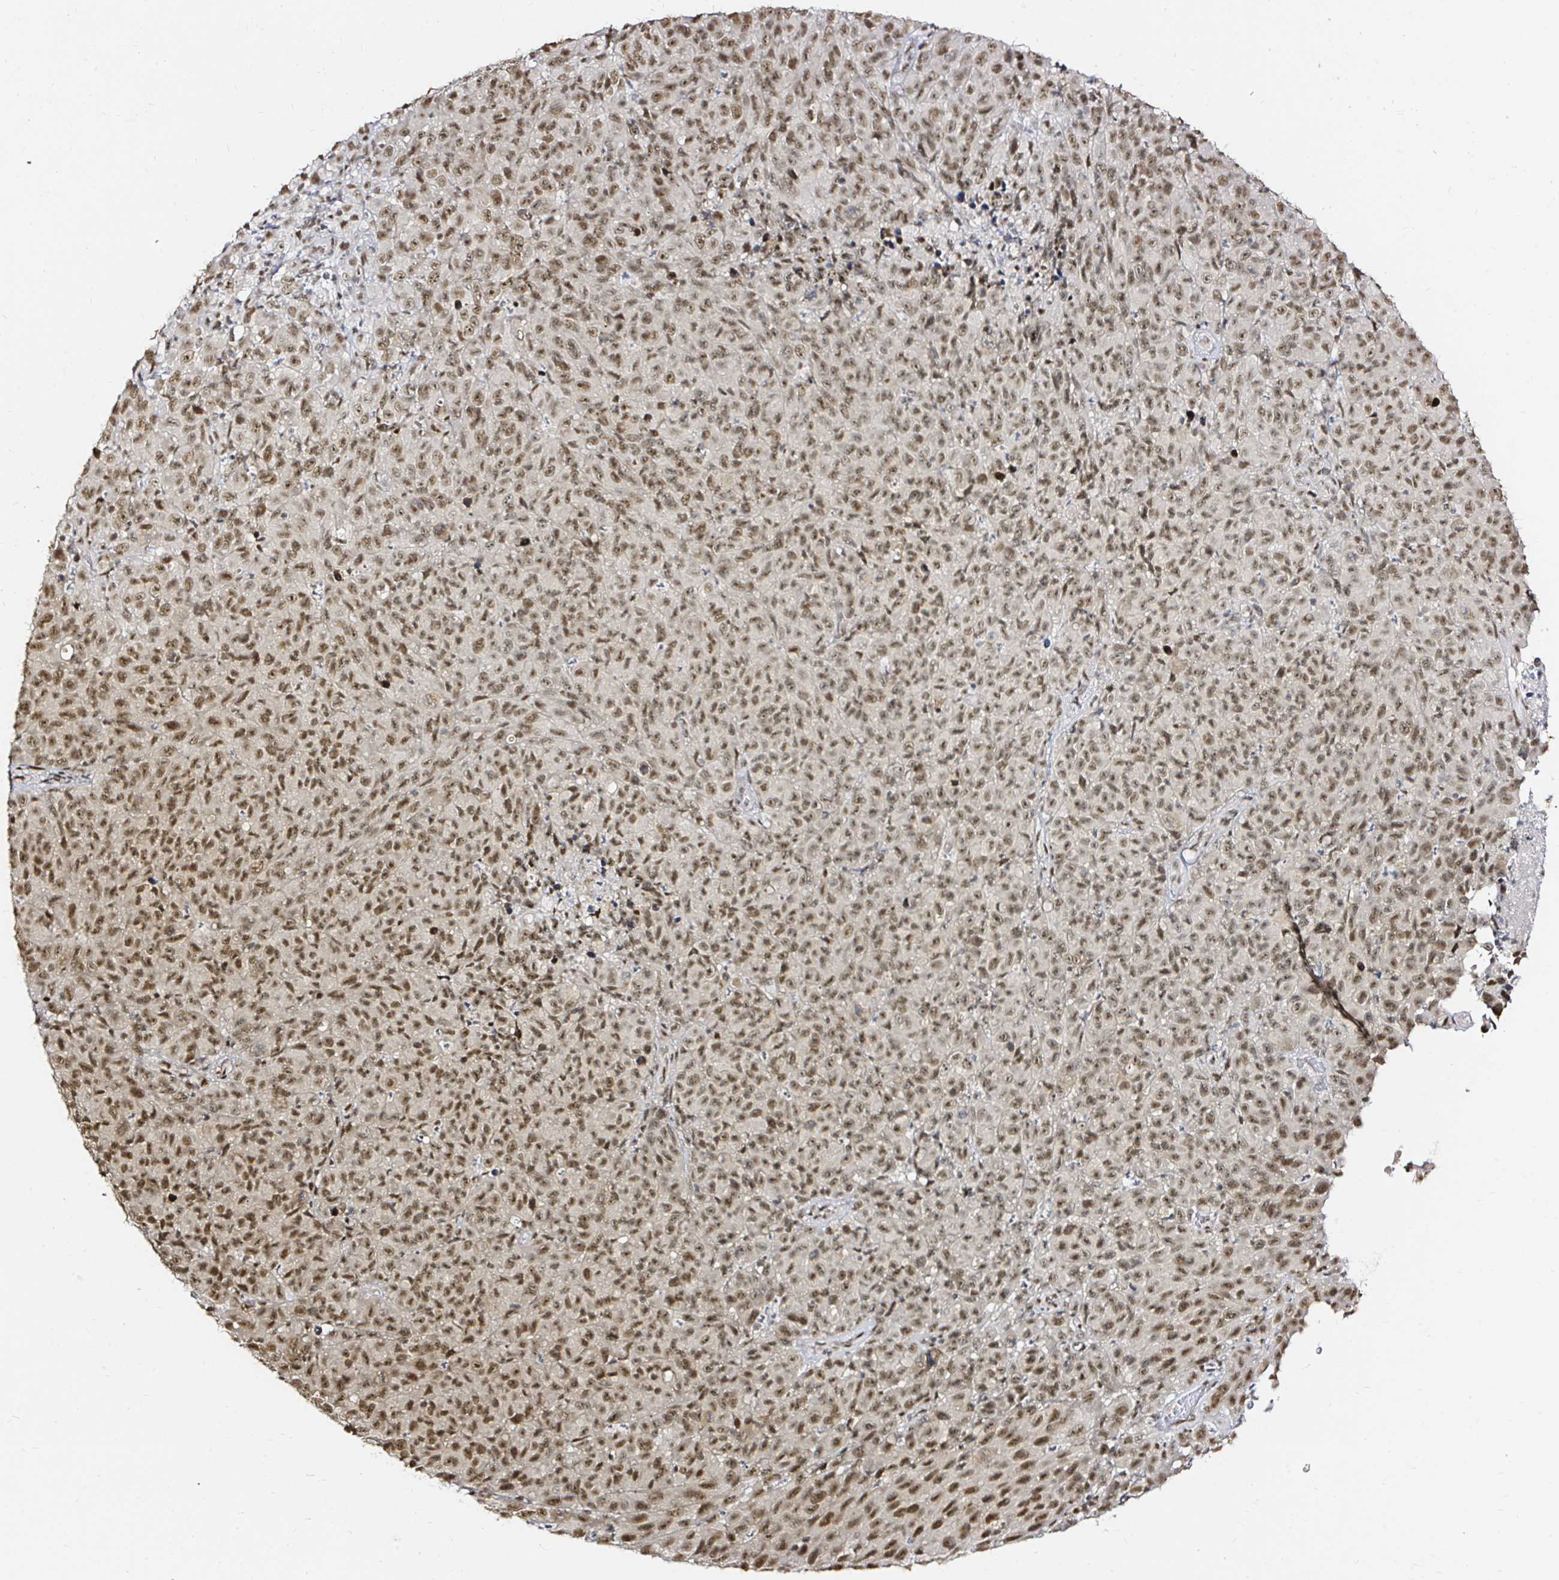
{"staining": {"intensity": "moderate", "quantity": ">75%", "location": "nuclear"}, "tissue": "melanoma", "cell_type": "Tumor cells", "image_type": "cancer", "snomed": [{"axis": "morphology", "description": "Malignant melanoma, NOS"}, {"axis": "topography", "description": "Skin"}], "caption": "Immunohistochemical staining of human malignant melanoma demonstrates medium levels of moderate nuclear protein staining in about >75% of tumor cells. (Brightfield microscopy of DAB IHC at high magnification).", "gene": "SNRPC", "patient": {"sex": "male", "age": 85}}